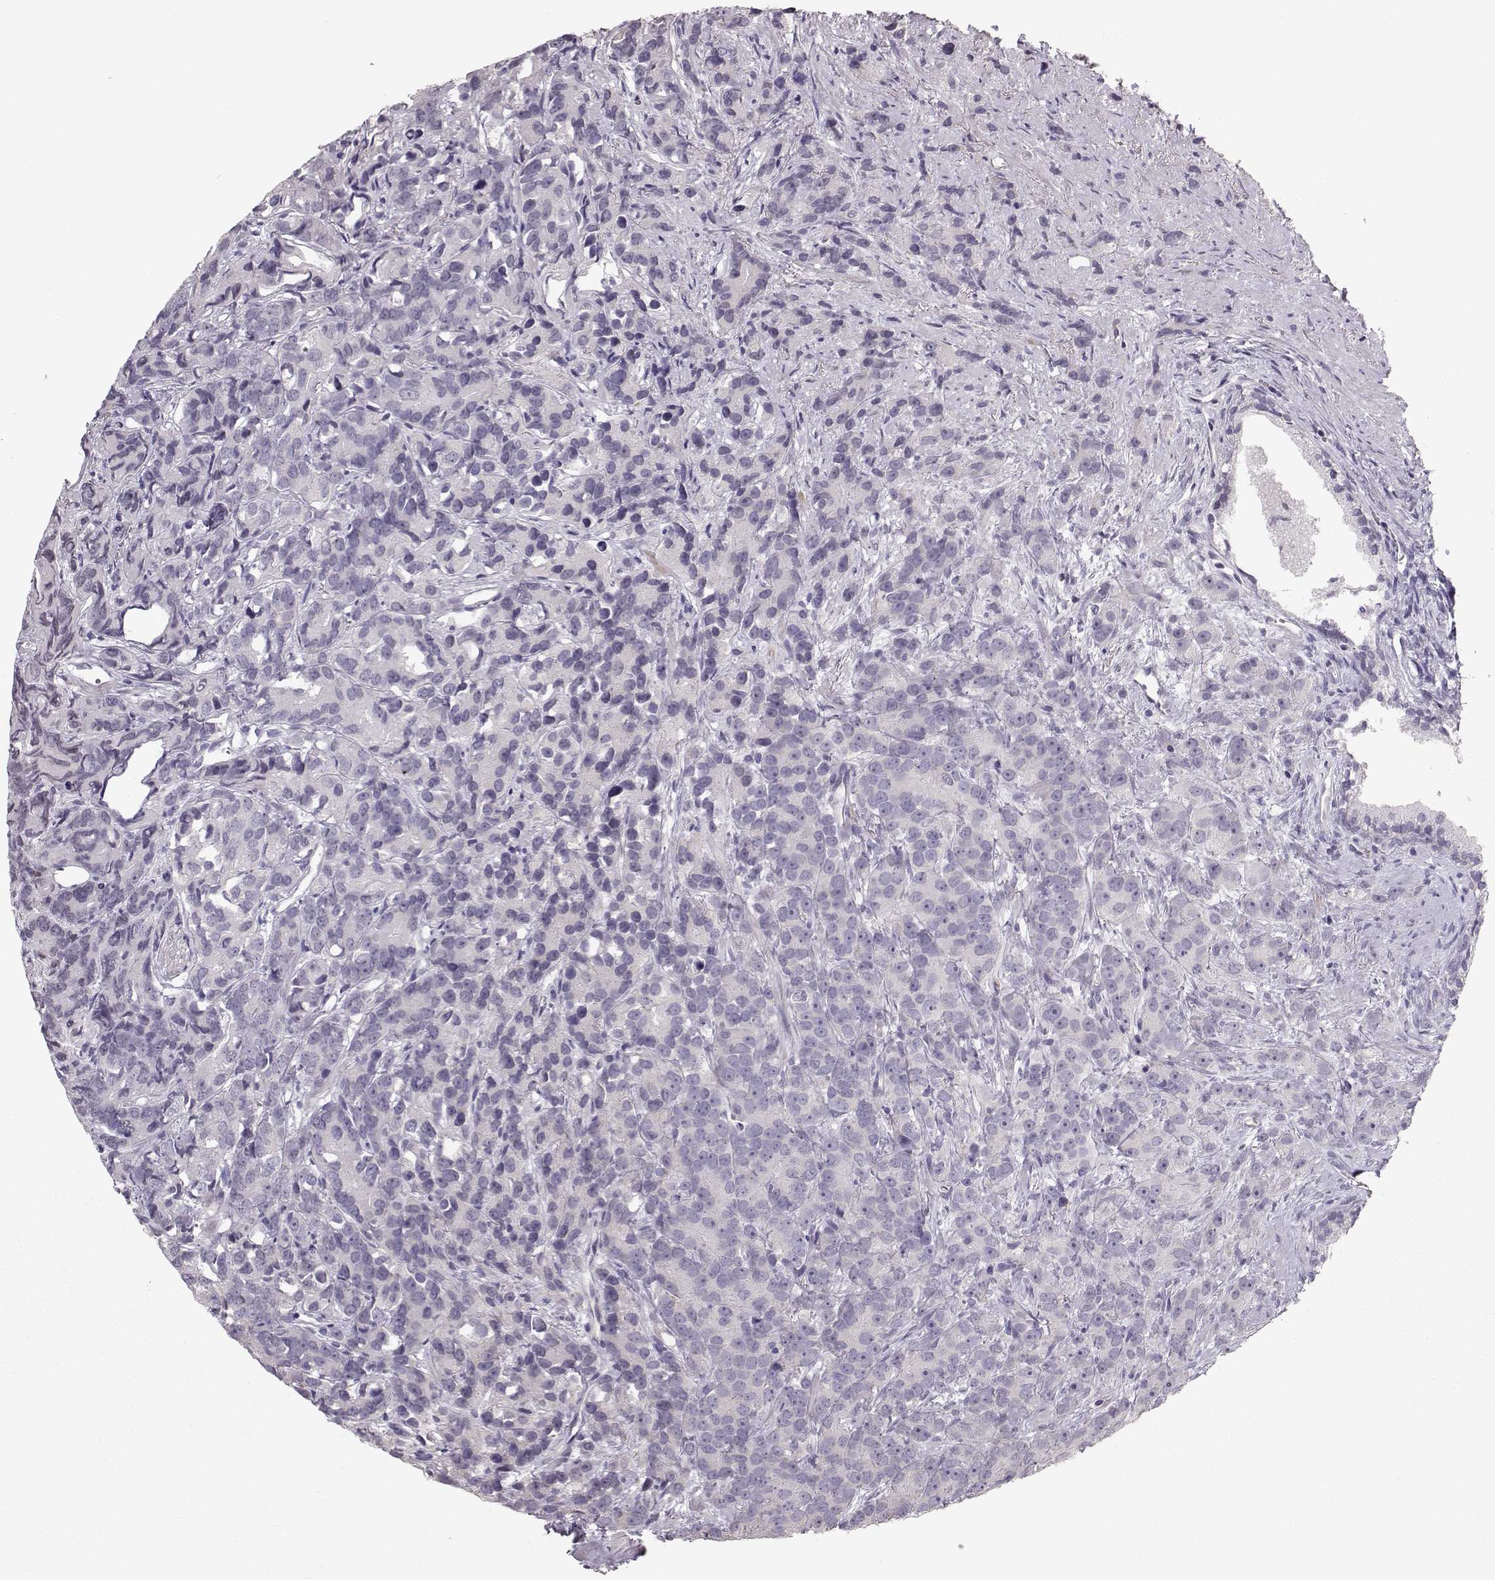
{"staining": {"intensity": "negative", "quantity": "none", "location": "none"}, "tissue": "prostate cancer", "cell_type": "Tumor cells", "image_type": "cancer", "snomed": [{"axis": "morphology", "description": "Adenocarcinoma, High grade"}, {"axis": "topography", "description": "Prostate"}], "caption": "The histopathology image exhibits no staining of tumor cells in prostate high-grade adenocarcinoma. The staining is performed using DAB (3,3'-diaminobenzidine) brown chromogen with nuclei counter-stained in using hematoxylin.", "gene": "POU1F1", "patient": {"sex": "male", "age": 90}}